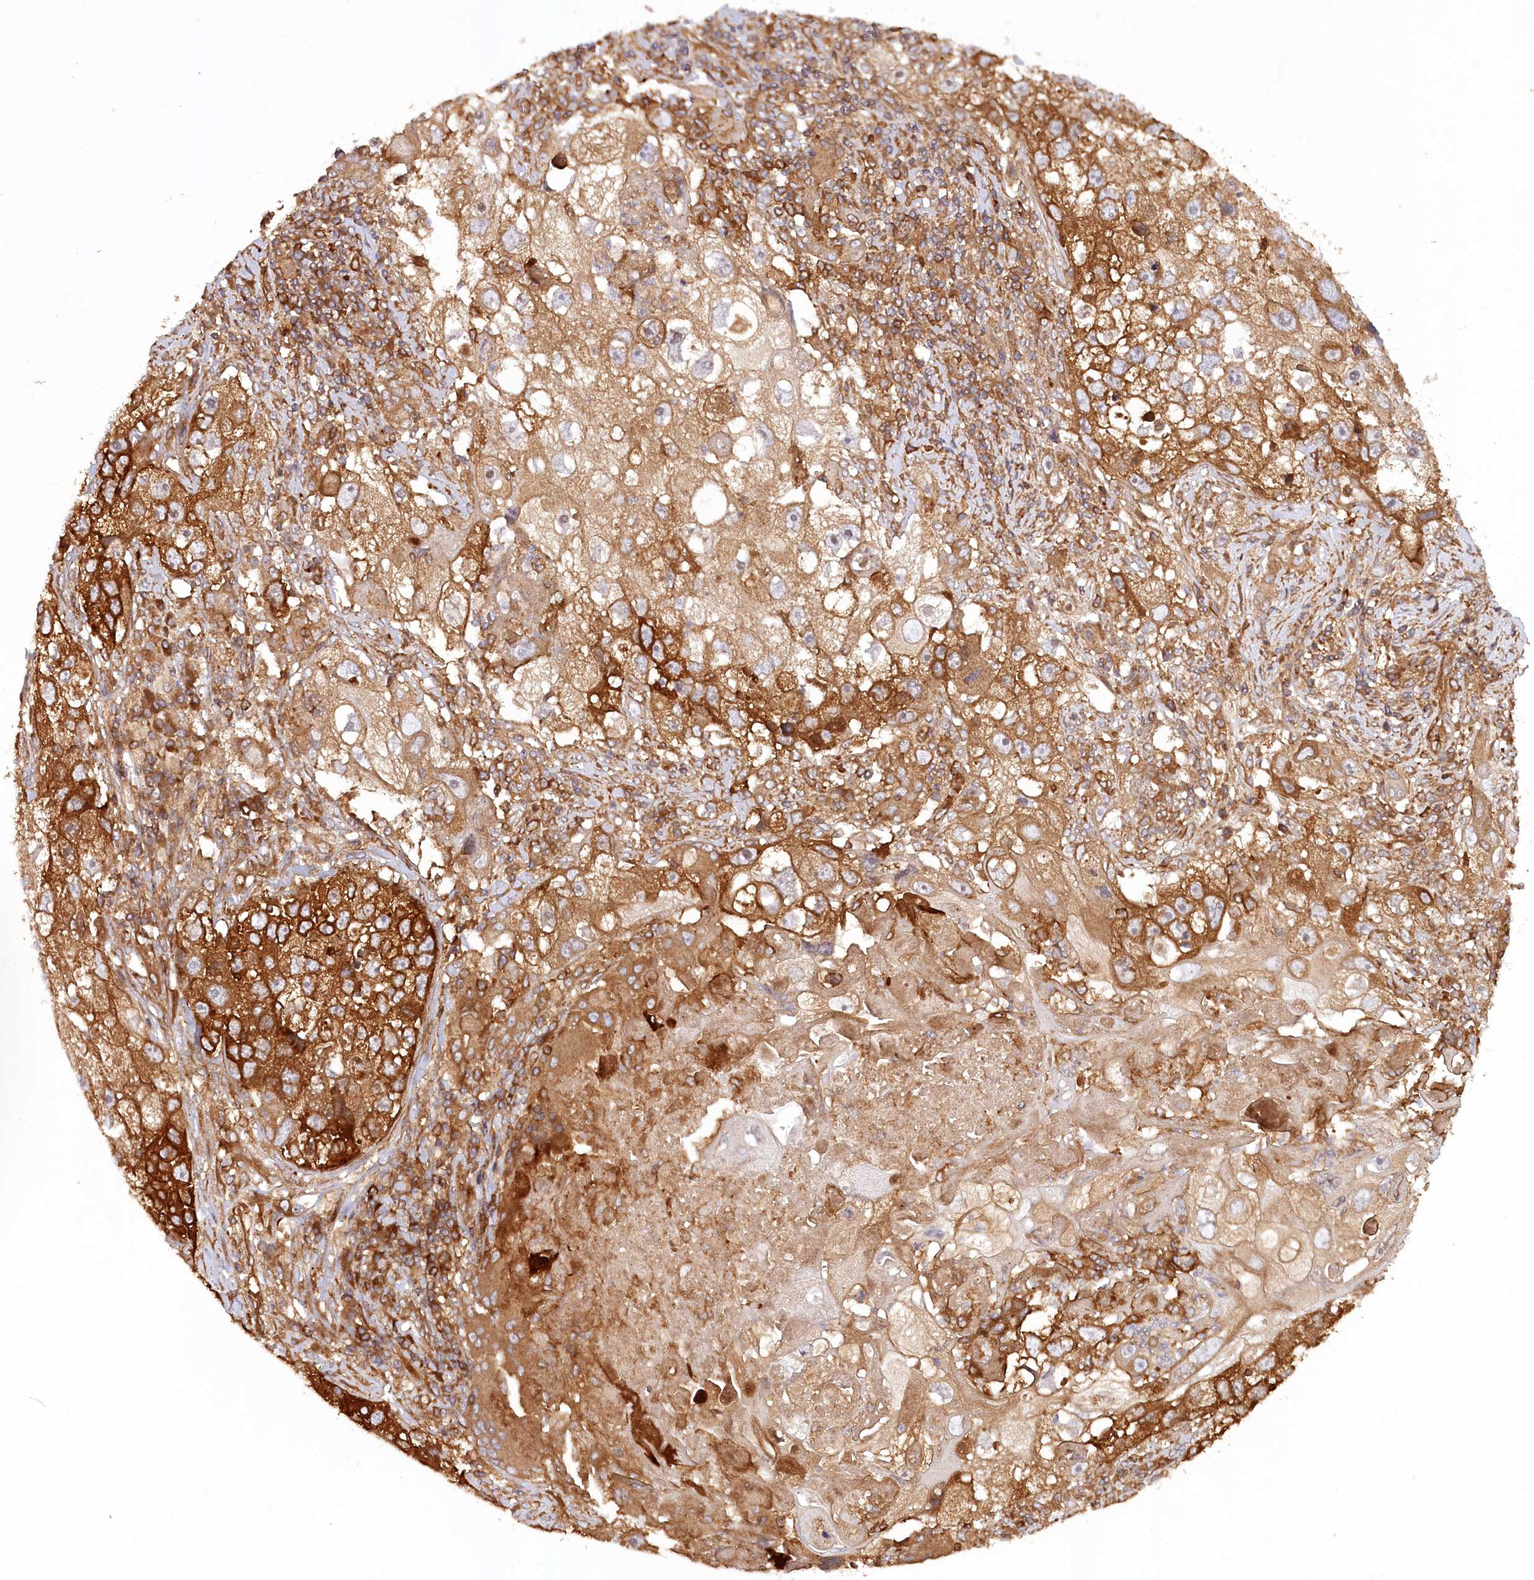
{"staining": {"intensity": "moderate", "quantity": ">75%", "location": "cytoplasmic/membranous"}, "tissue": "lung cancer", "cell_type": "Tumor cells", "image_type": "cancer", "snomed": [{"axis": "morphology", "description": "Squamous cell carcinoma, NOS"}, {"axis": "topography", "description": "Lung"}], "caption": "Squamous cell carcinoma (lung) tissue shows moderate cytoplasmic/membranous positivity in about >75% of tumor cells (DAB IHC with brightfield microscopy, high magnification).", "gene": "PAIP2", "patient": {"sex": "male", "age": 61}}